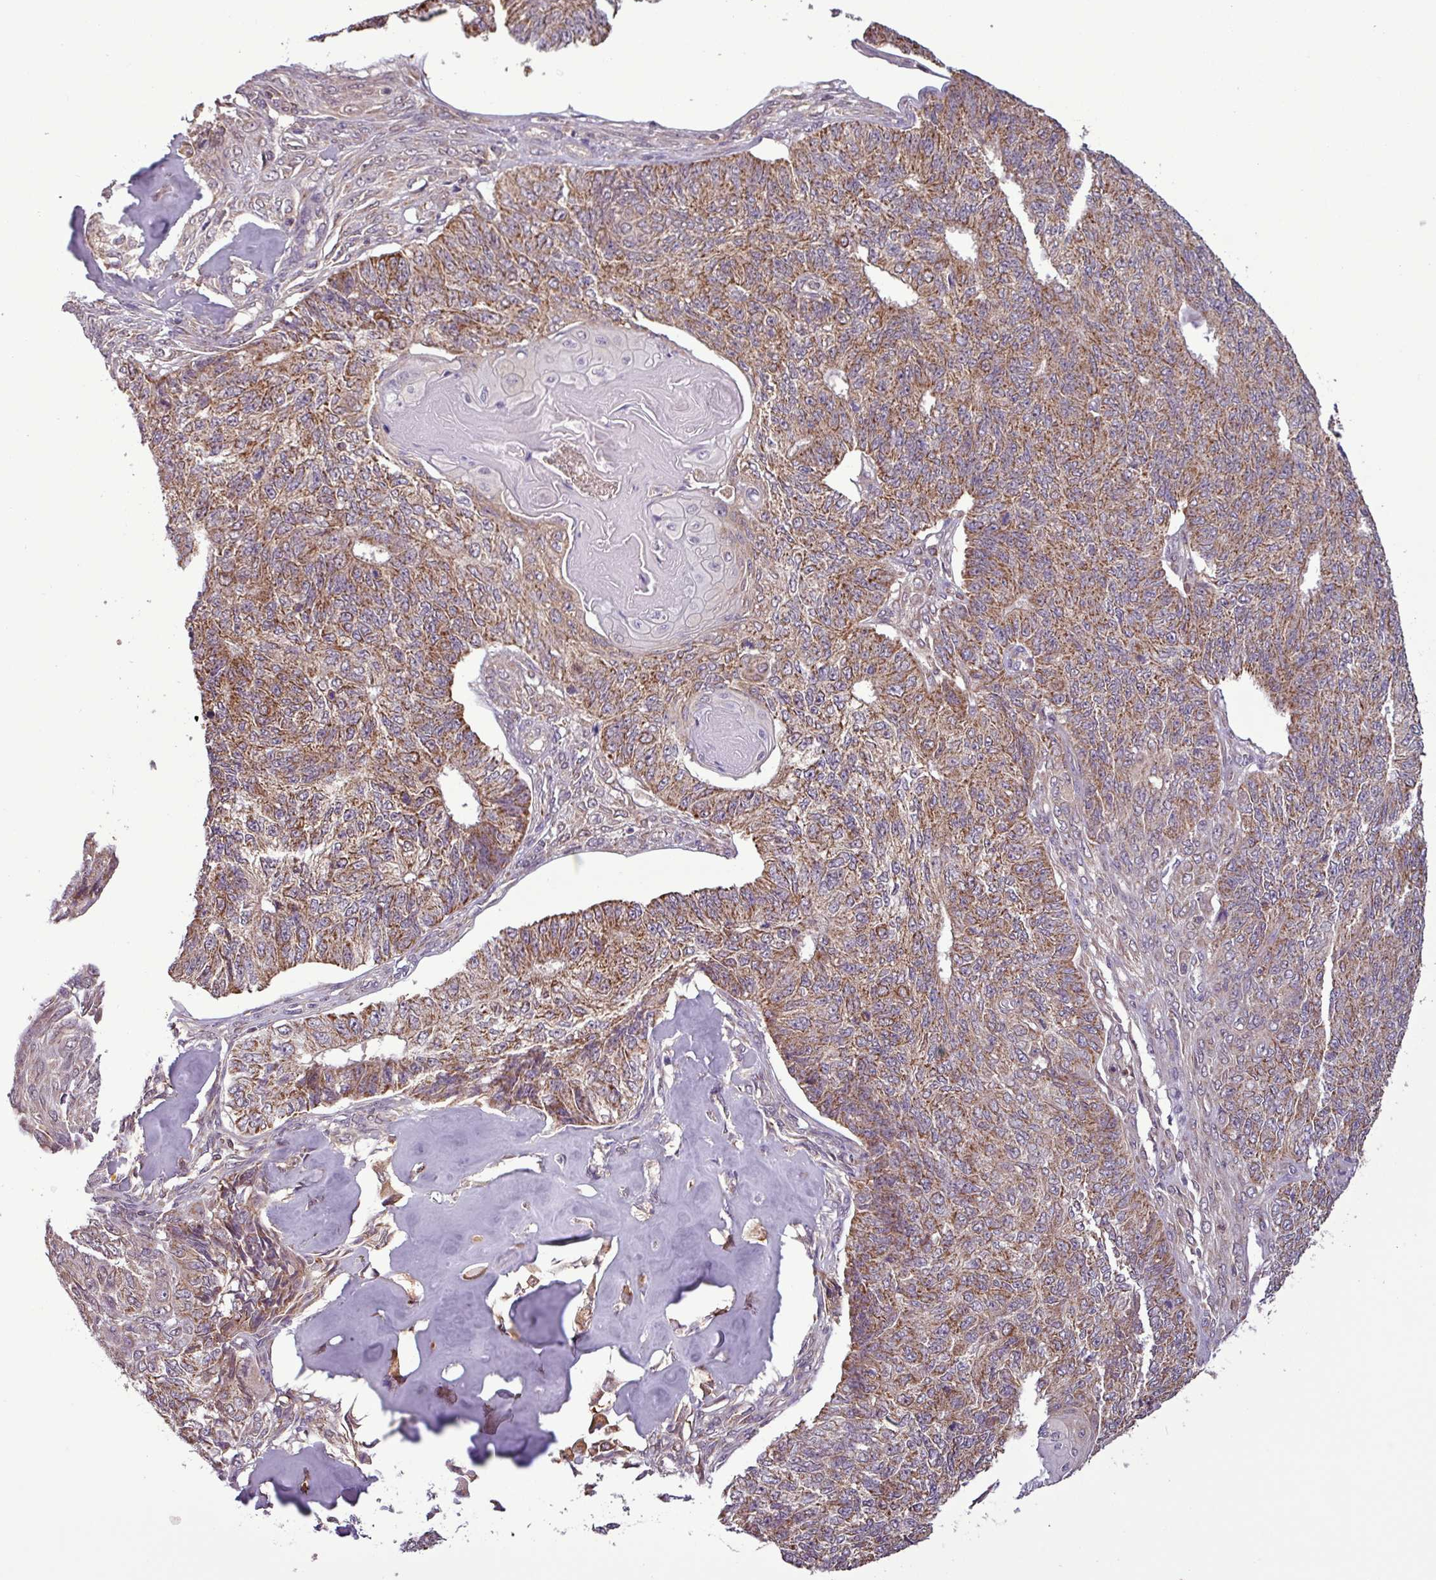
{"staining": {"intensity": "moderate", "quantity": ">75%", "location": "cytoplasmic/membranous"}, "tissue": "endometrial cancer", "cell_type": "Tumor cells", "image_type": "cancer", "snomed": [{"axis": "morphology", "description": "Adenocarcinoma, NOS"}, {"axis": "topography", "description": "Endometrium"}], "caption": "Protein staining exhibits moderate cytoplasmic/membranous staining in approximately >75% of tumor cells in endometrial adenocarcinoma.", "gene": "MCTP2", "patient": {"sex": "female", "age": 32}}